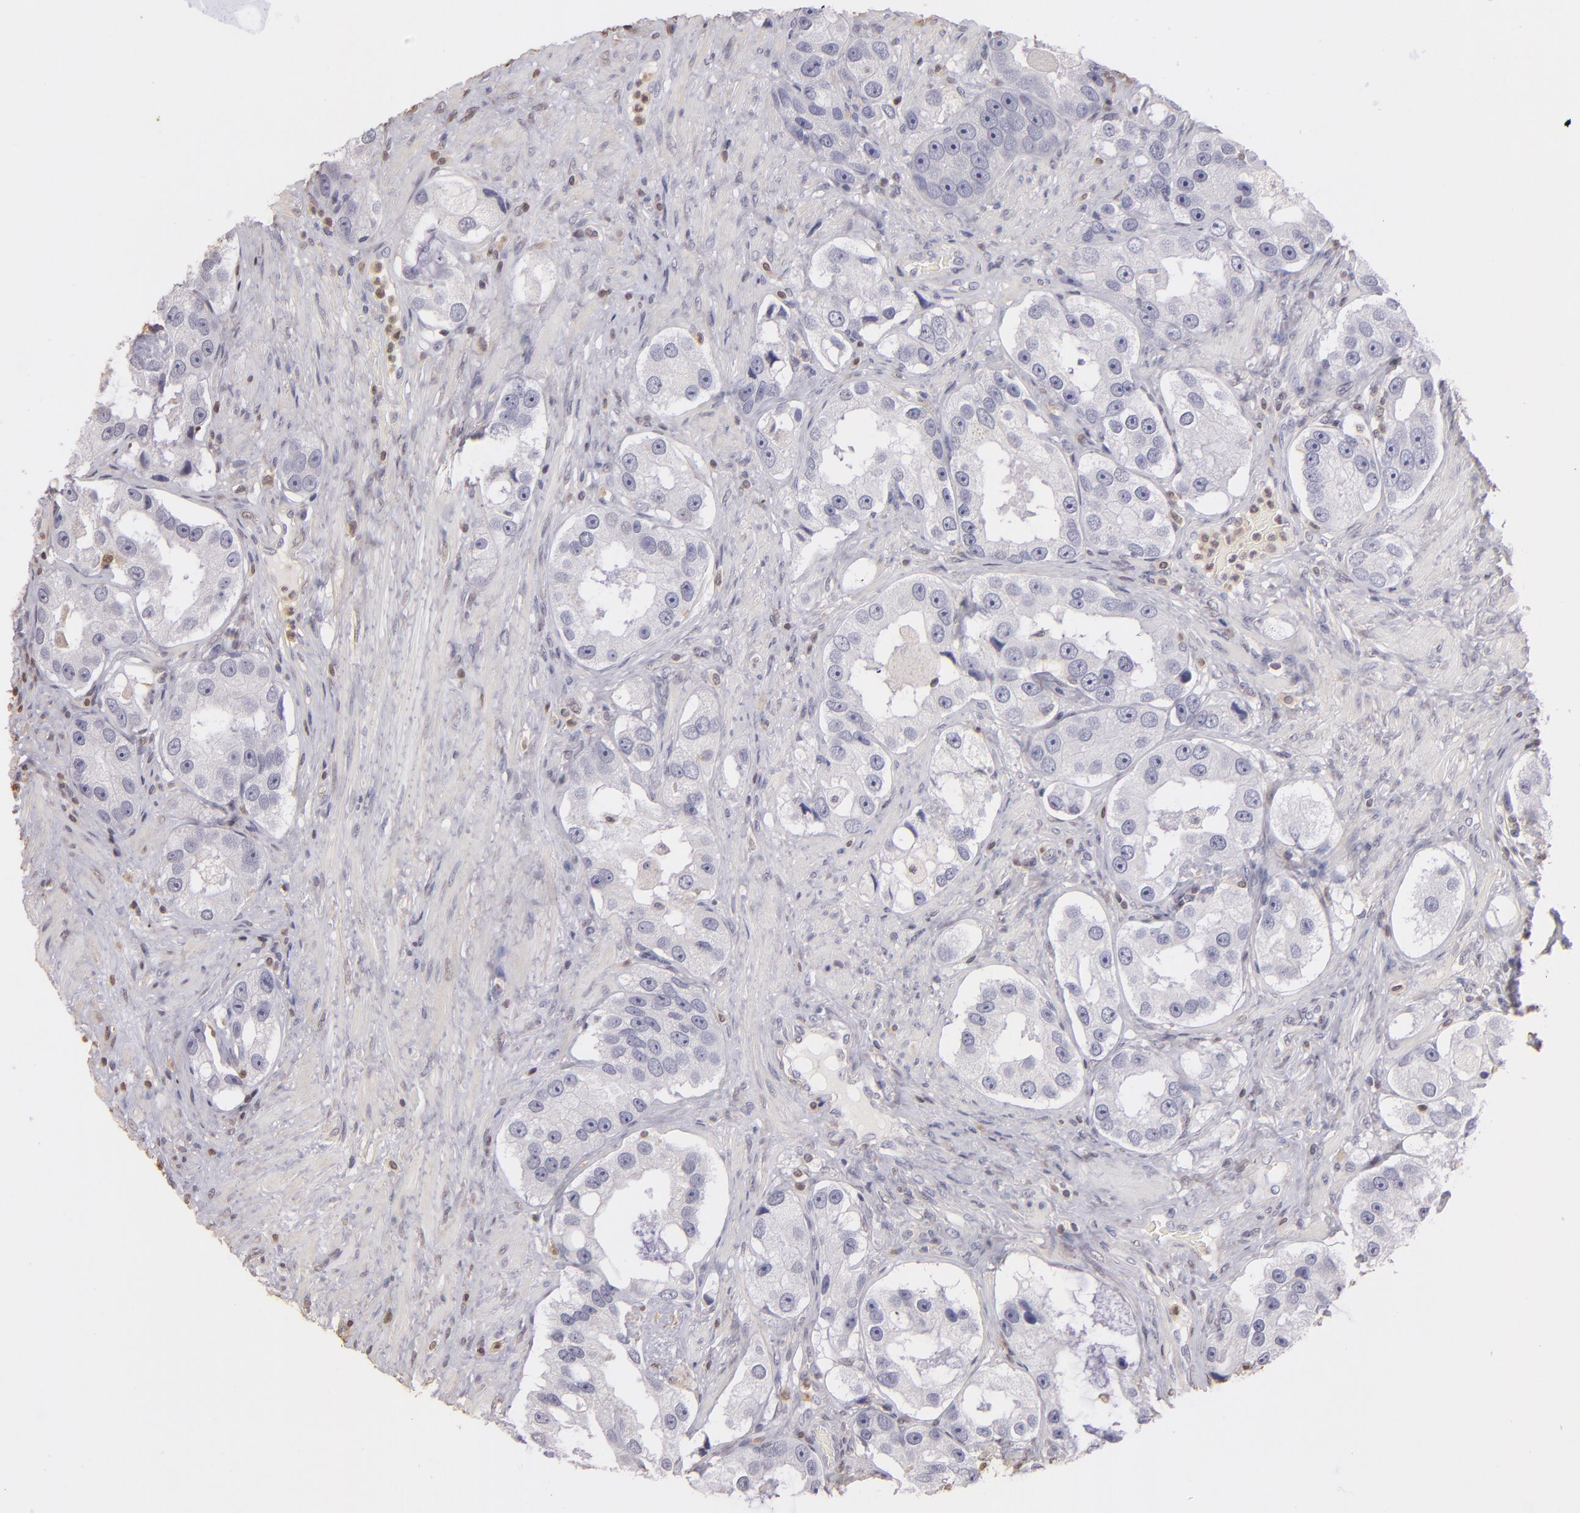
{"staining": {"intensity": "negative", "quantity": "none", "location": "none"}, "tissue": "prostate cancer", "cell_type": "Tumor cells", "image_type": "cancer", "snomed": [{"axis": "morphology", "description": "Adenocarcinoma, High grade"}, {"axis": "topography", "description": "Prostate"}], "caption": "Image shows no protein expression in tumor cells of prostate cancer tissue. The staining was performed using DAB (3,3'-diaminobenzidine) to visualize the protein expression in brown, while the nuclei were stained in blue with hematoxylin (Magnification: 20x).", "gene": "S100A2", "patient": {"sex": "male", "age": 63}}